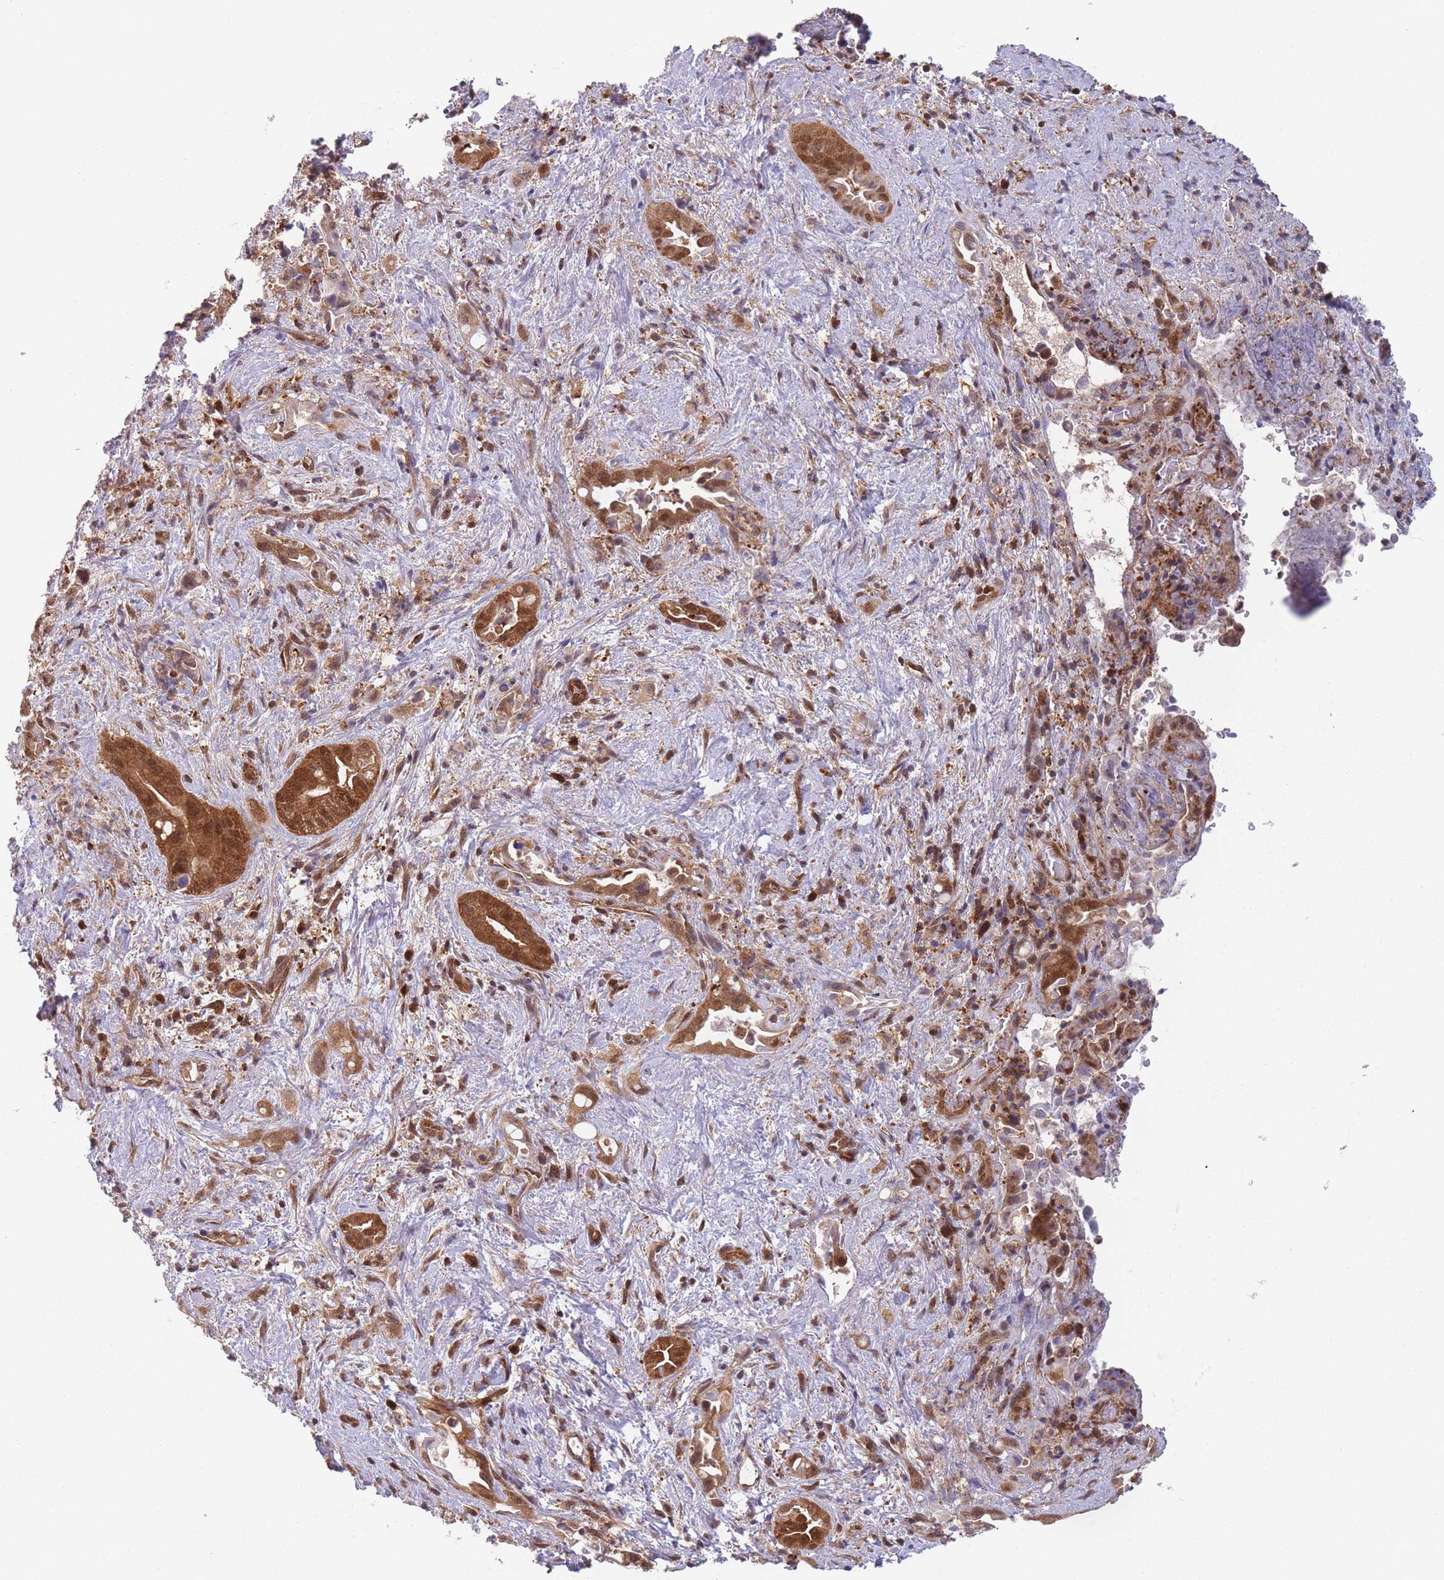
{"staining": {"intensity": "strong", "quantity": ">75%", "location": "cytoplasmic/membranous,nuclear"}, "tissue": "liver cancer", "cell_type": "Tumor cells", "image_type": "cancer", "snomed": [{"axis": "morphology", "description": "Cholangiocarcinoma"}, {"axis": "topography", "description": "Liver"}], "caption": "Strong cytoplasmic/membranous and nuclear expression is present in about >75% of tumor cells in liver cancer (cholangiocarcinoma).", "gene": "MRI1", "patient": {"sex": "female", "age": 68}}